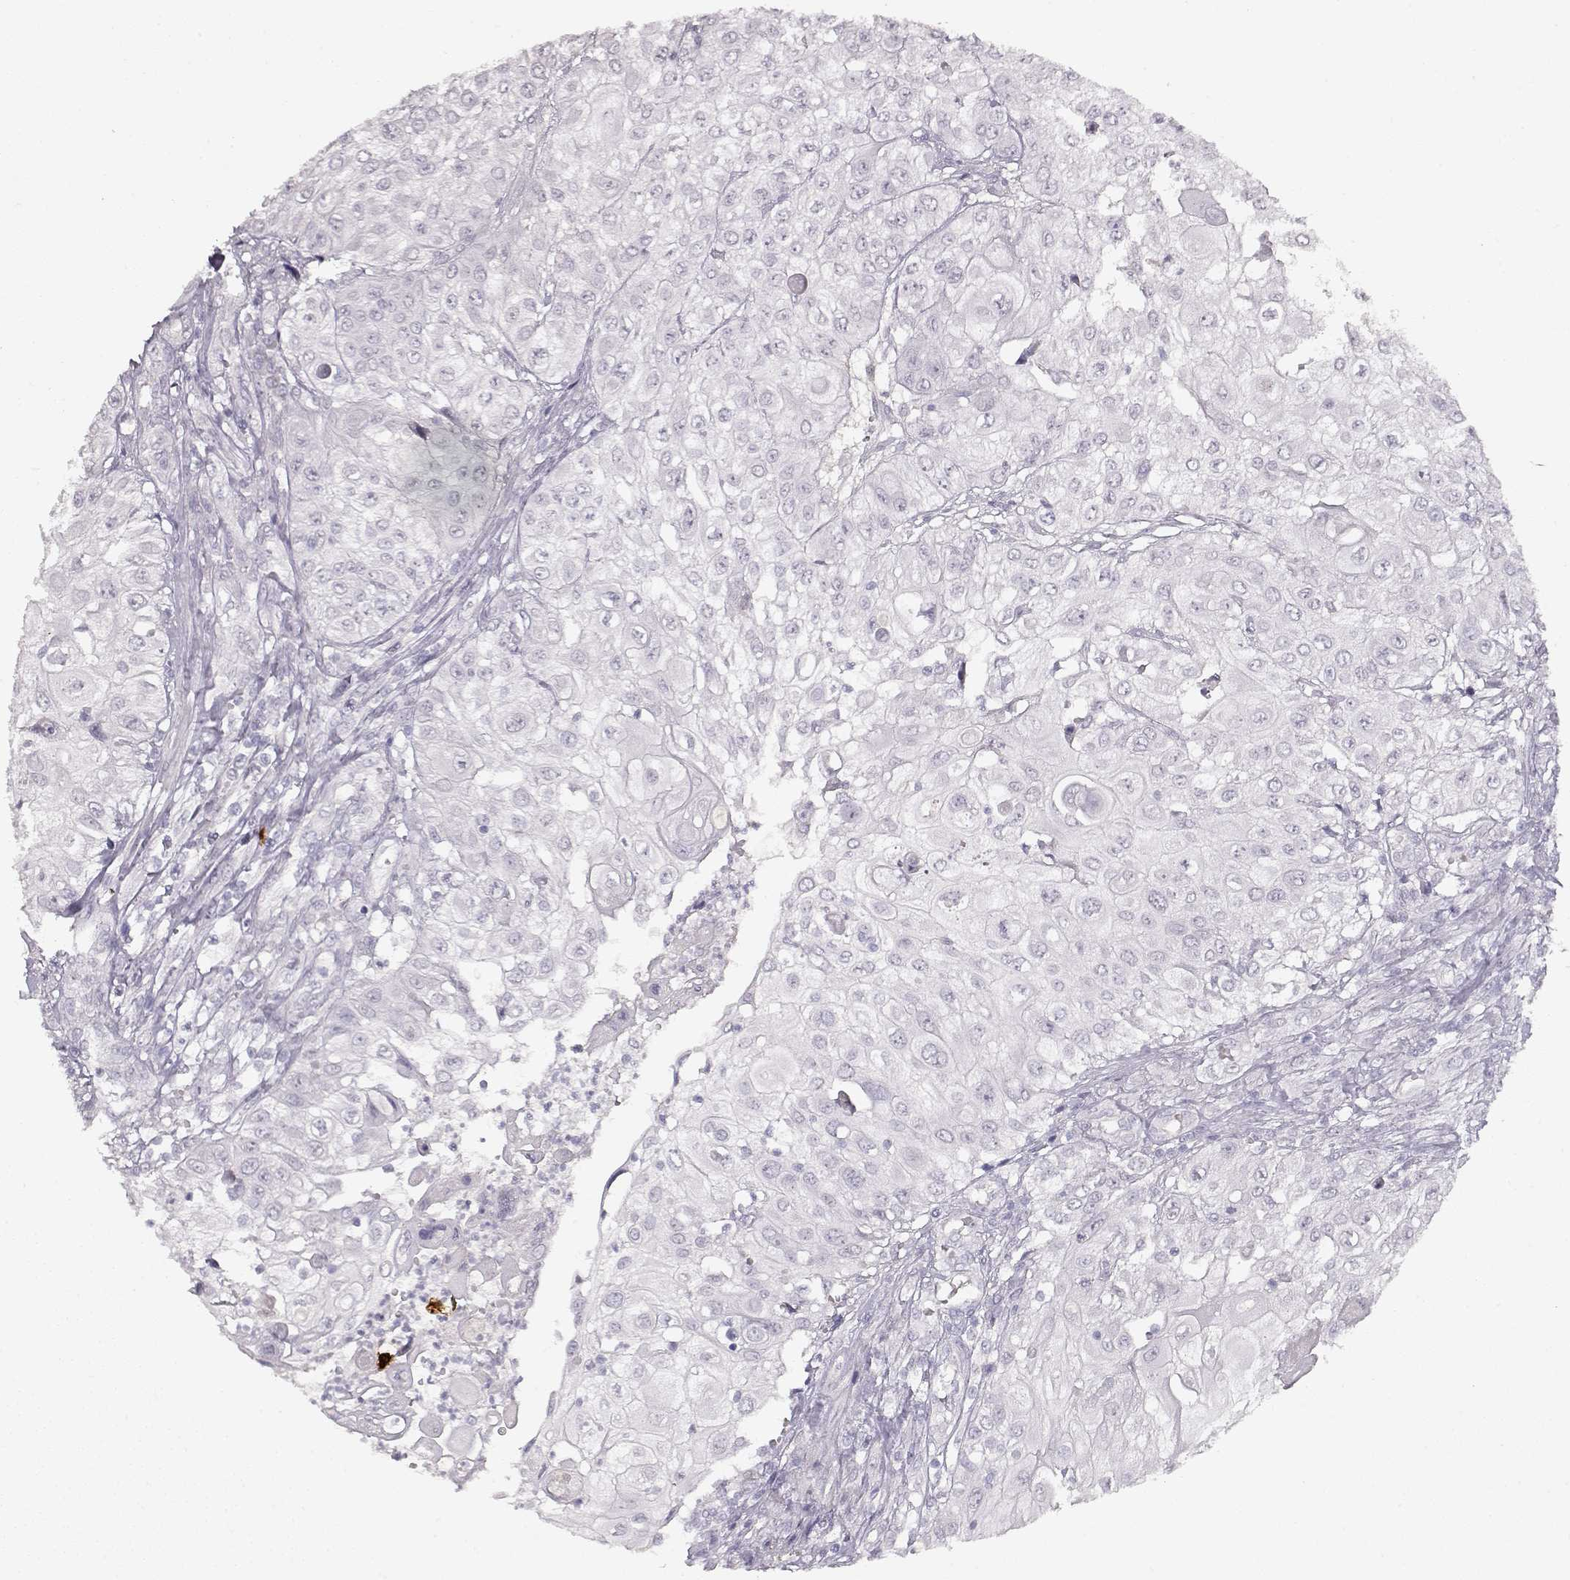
{"staining": {"intensity": "negative", "quantity": "none", "location": "none"}, "tissue": "urothelial cancer", "cell_type": "Tumor cells", "image_type": "cancer", "snomed": [{"axis": "morphology", "description": "Urothelial carcinoma, High grade"}, {"axis": "topography", "description": "Urinary bladder"}], "caption": "Urothelial carcinoma (high-grade) was stained to show a protein in brown. There is no significant staining in tumor cells.", "gene": "S100B", "patient": {"sex": "female", "age": 79}}